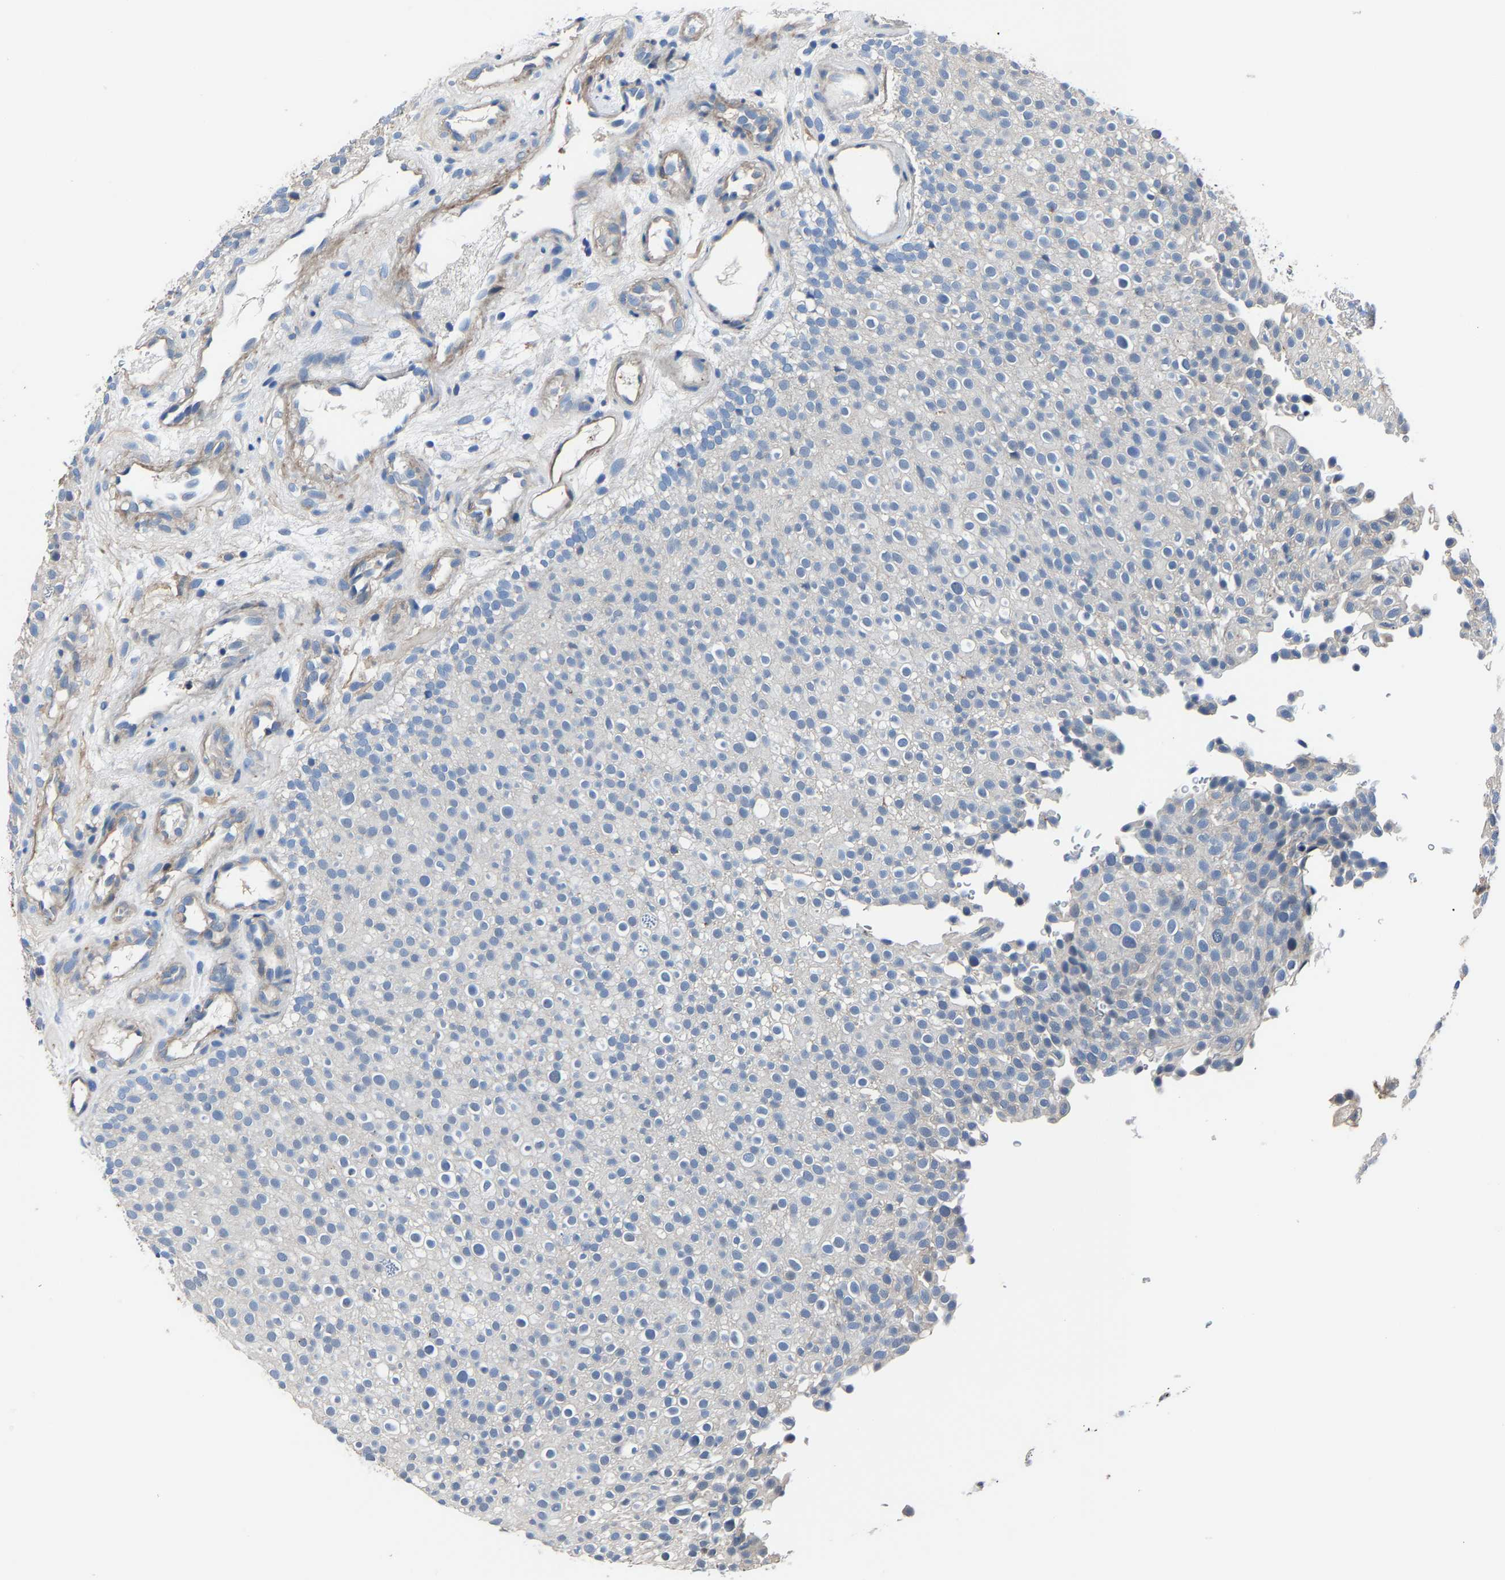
{"staining": {"intensity": "negative", "quantity": "none", "location": "none"}, "tissue": "urothelial cancer", "cell_type": "Tumor cells", "image_type": "cancer", "snomed": [{"axis": "morphology", "description": "Urothelial carcinoma, Low grade"}, {"axis": "topography", "description": "Urinary bladder"}], "caption": "Tumor cells are negative for brown protein staining in urothelial cancer.", "gene": "STRBP", "patient": {"sex": "male", "age": 78}}